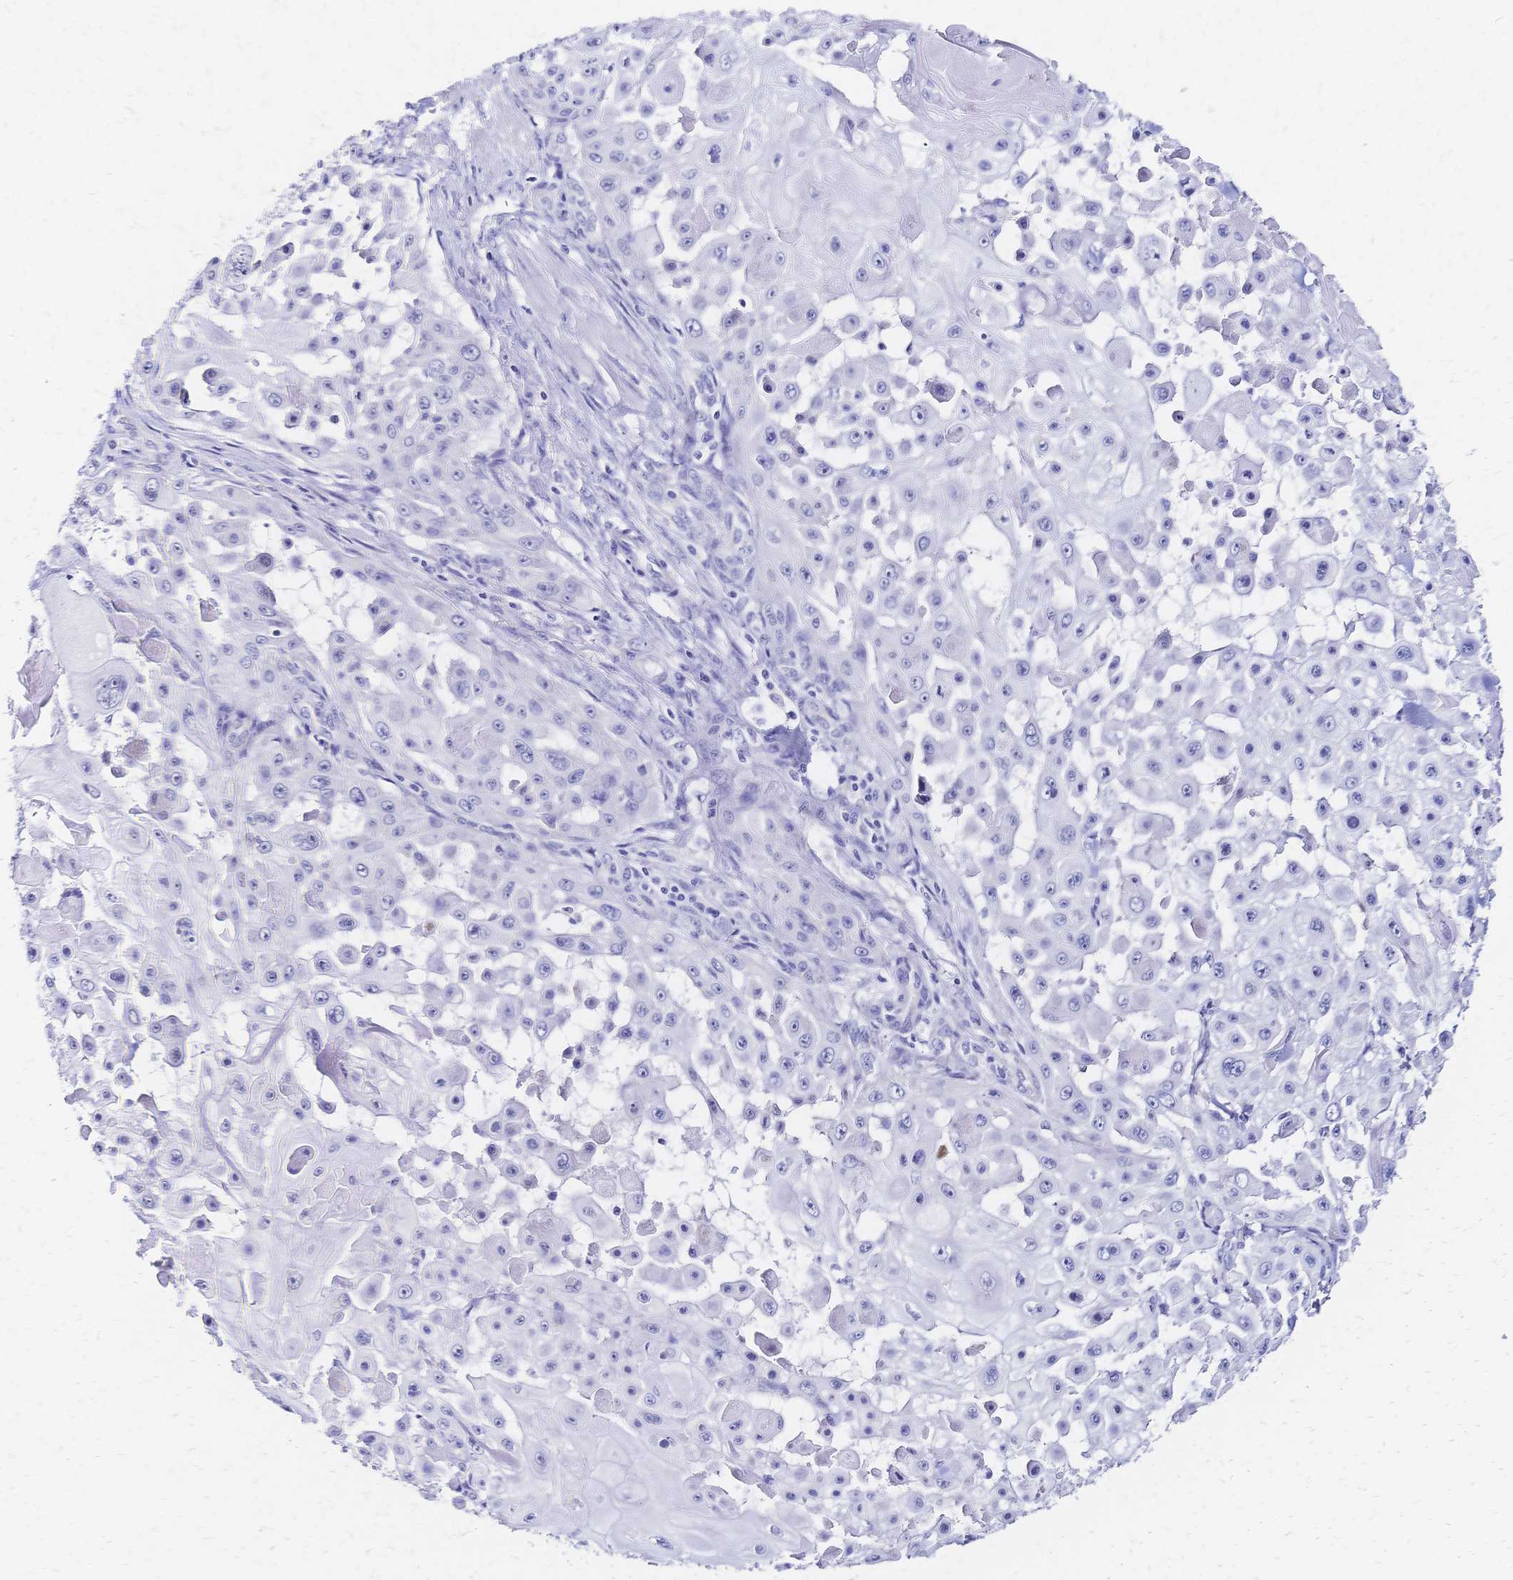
{"staining": {"intensity": "negative", "quantity": "none", "location": "none"}, "tissue": "skin cancer", "cell_type": "Tumor cells", "image_type": "cancer", "snomed": [{"axis": "morphology", "description": "Squamous cell carcinoma, NOS"}, {"axis": "topography", "description": "Skin"}], "caption": "Image shows no significant protein positivity in tumor cells of skin cancer.", "gene": "SLC5A1", "patient": {"sex": "male", "age": 91}}